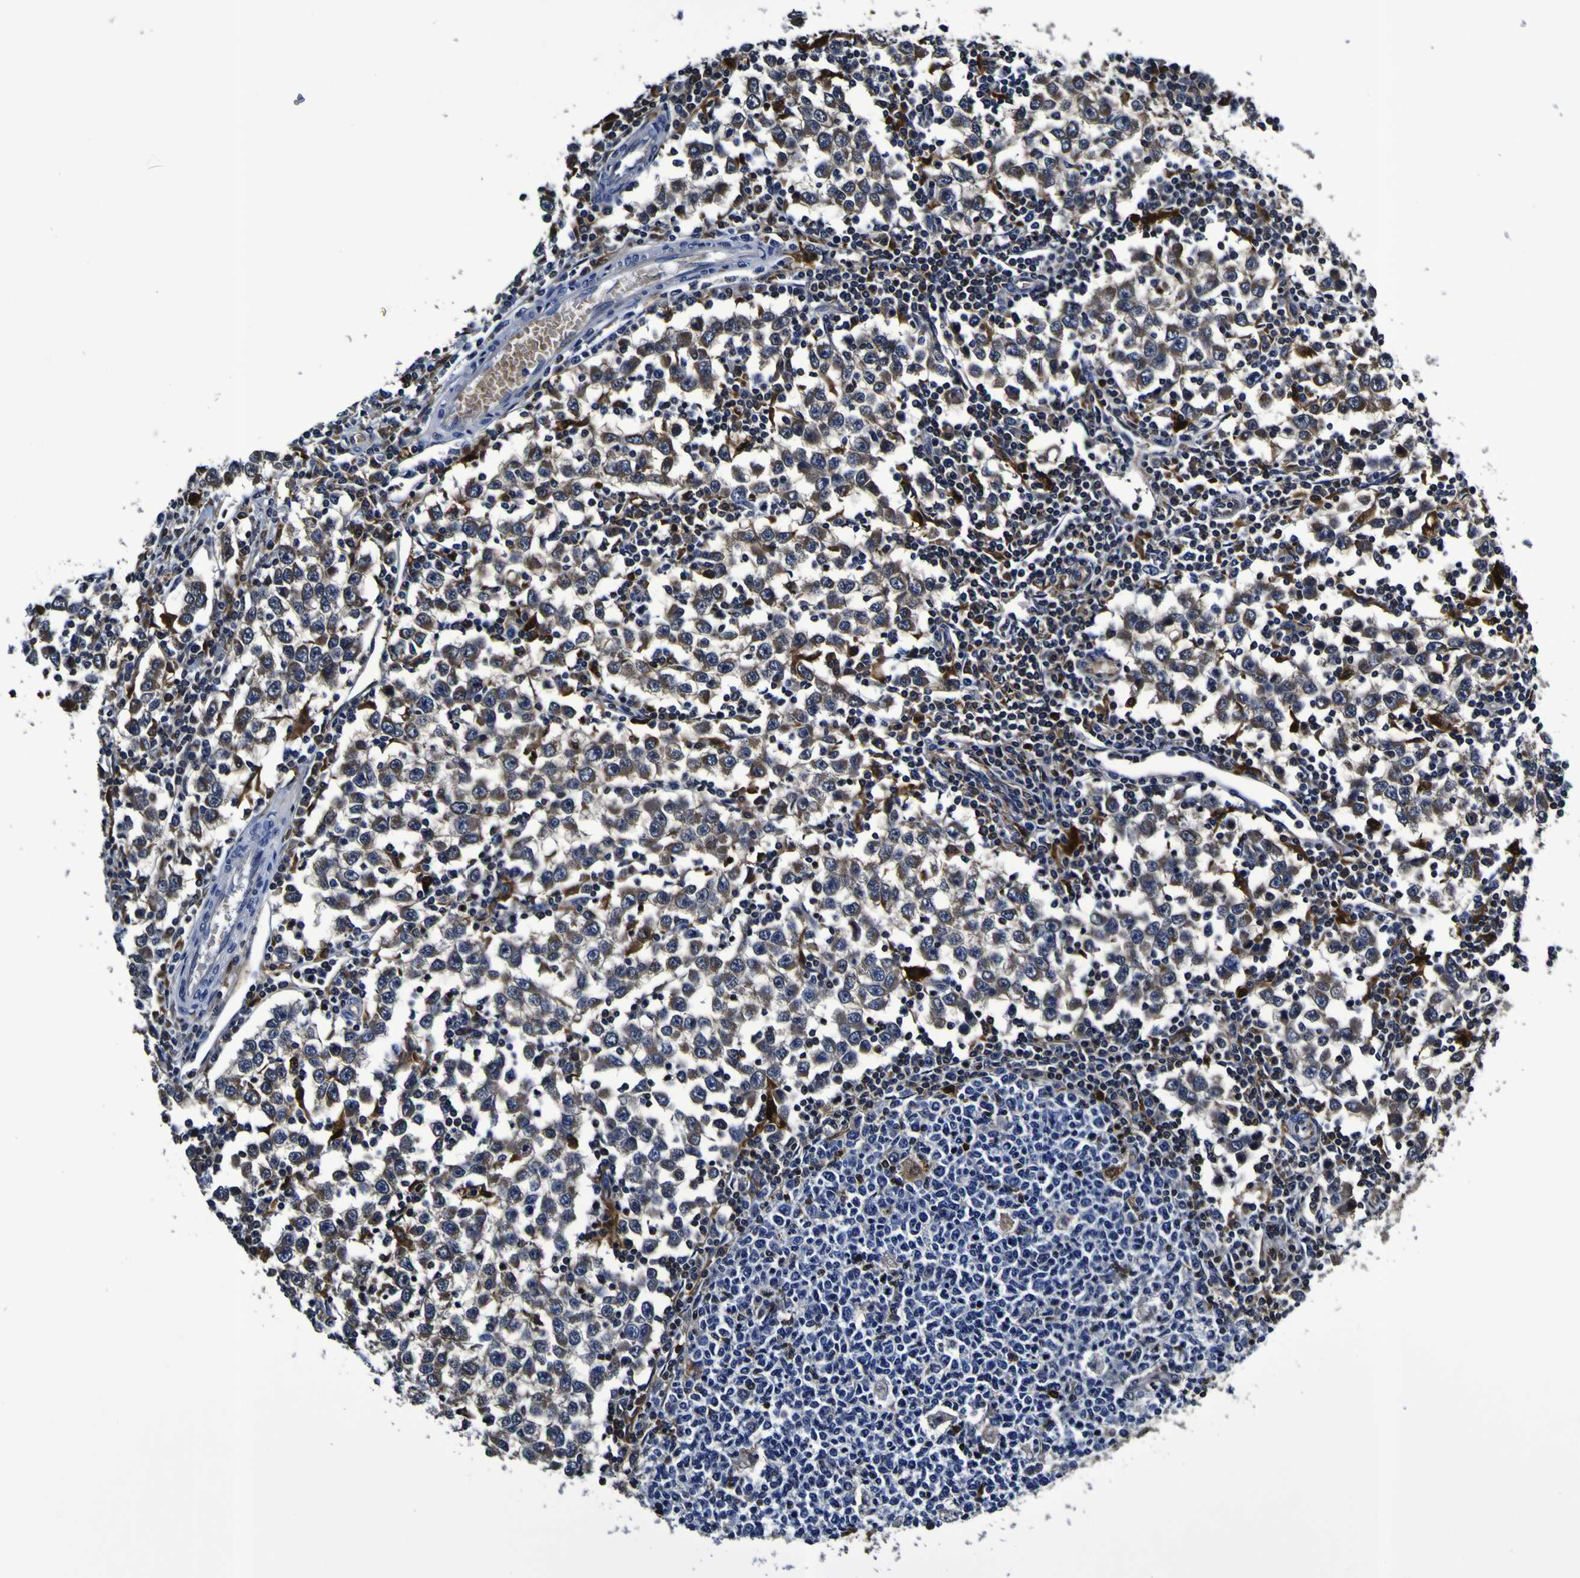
{"staining": {"intensity": "negative", "quantity": "none", "location": "none"}, "tissue": "testis cancer", "cell_type": "Tumor cells", "image_type": "cancer", "snomed": [{"axis": "morphology", "description": "Seminoma, NOS"}, {"axis": "topography", "description": "Testis"}], "caption": "Immunohistochemistry (IHC) of human testis cancer reveals no staining in tumor cells.", "gene": "GPX1", "patient": {"sex": "male", "age": 65}}